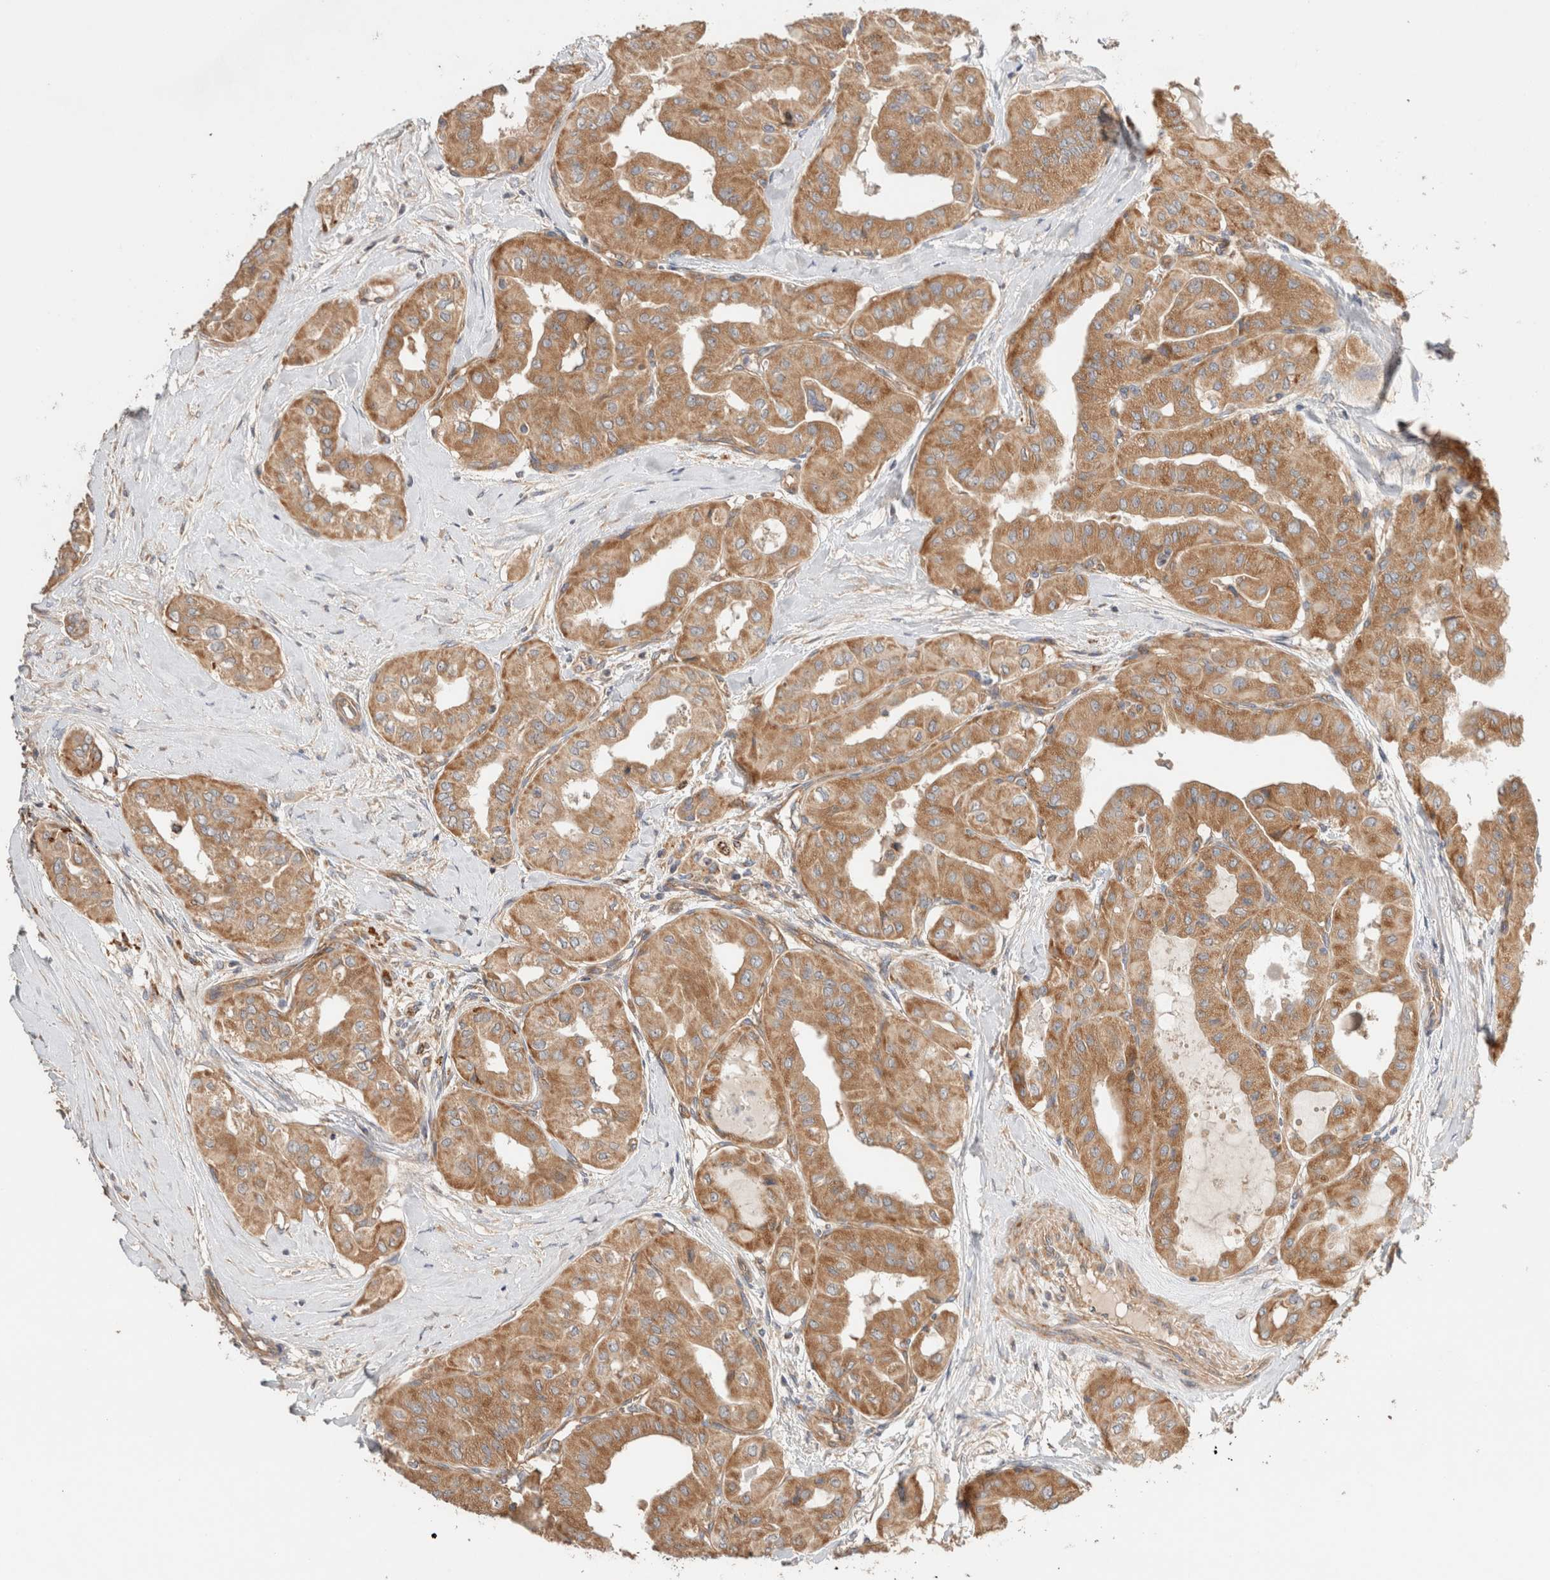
{"staining": {"intensity": "moderate", "quantity": ">75%", "location": "cytoplasmic/membranous"}, "tissue": "thyroid cancer", "cell_type": "Tumor cells", "image_type": "cancer", "snomed": [{"axis": "morphology", "description": "Papillary adenocarcinoma, NOS"}, {"axis": "topography", "description": "Thyroid gland"}], "caption": "Immunohistochemical staining of human papillary adenocarcinoma (thyroid) exhibits medium levels of moderate cytoplasmic/membranous staining in approximately >75% of tumor cells.", "gene": "B3GNTL1", "patient": {"sex": "female", "age": 59}}